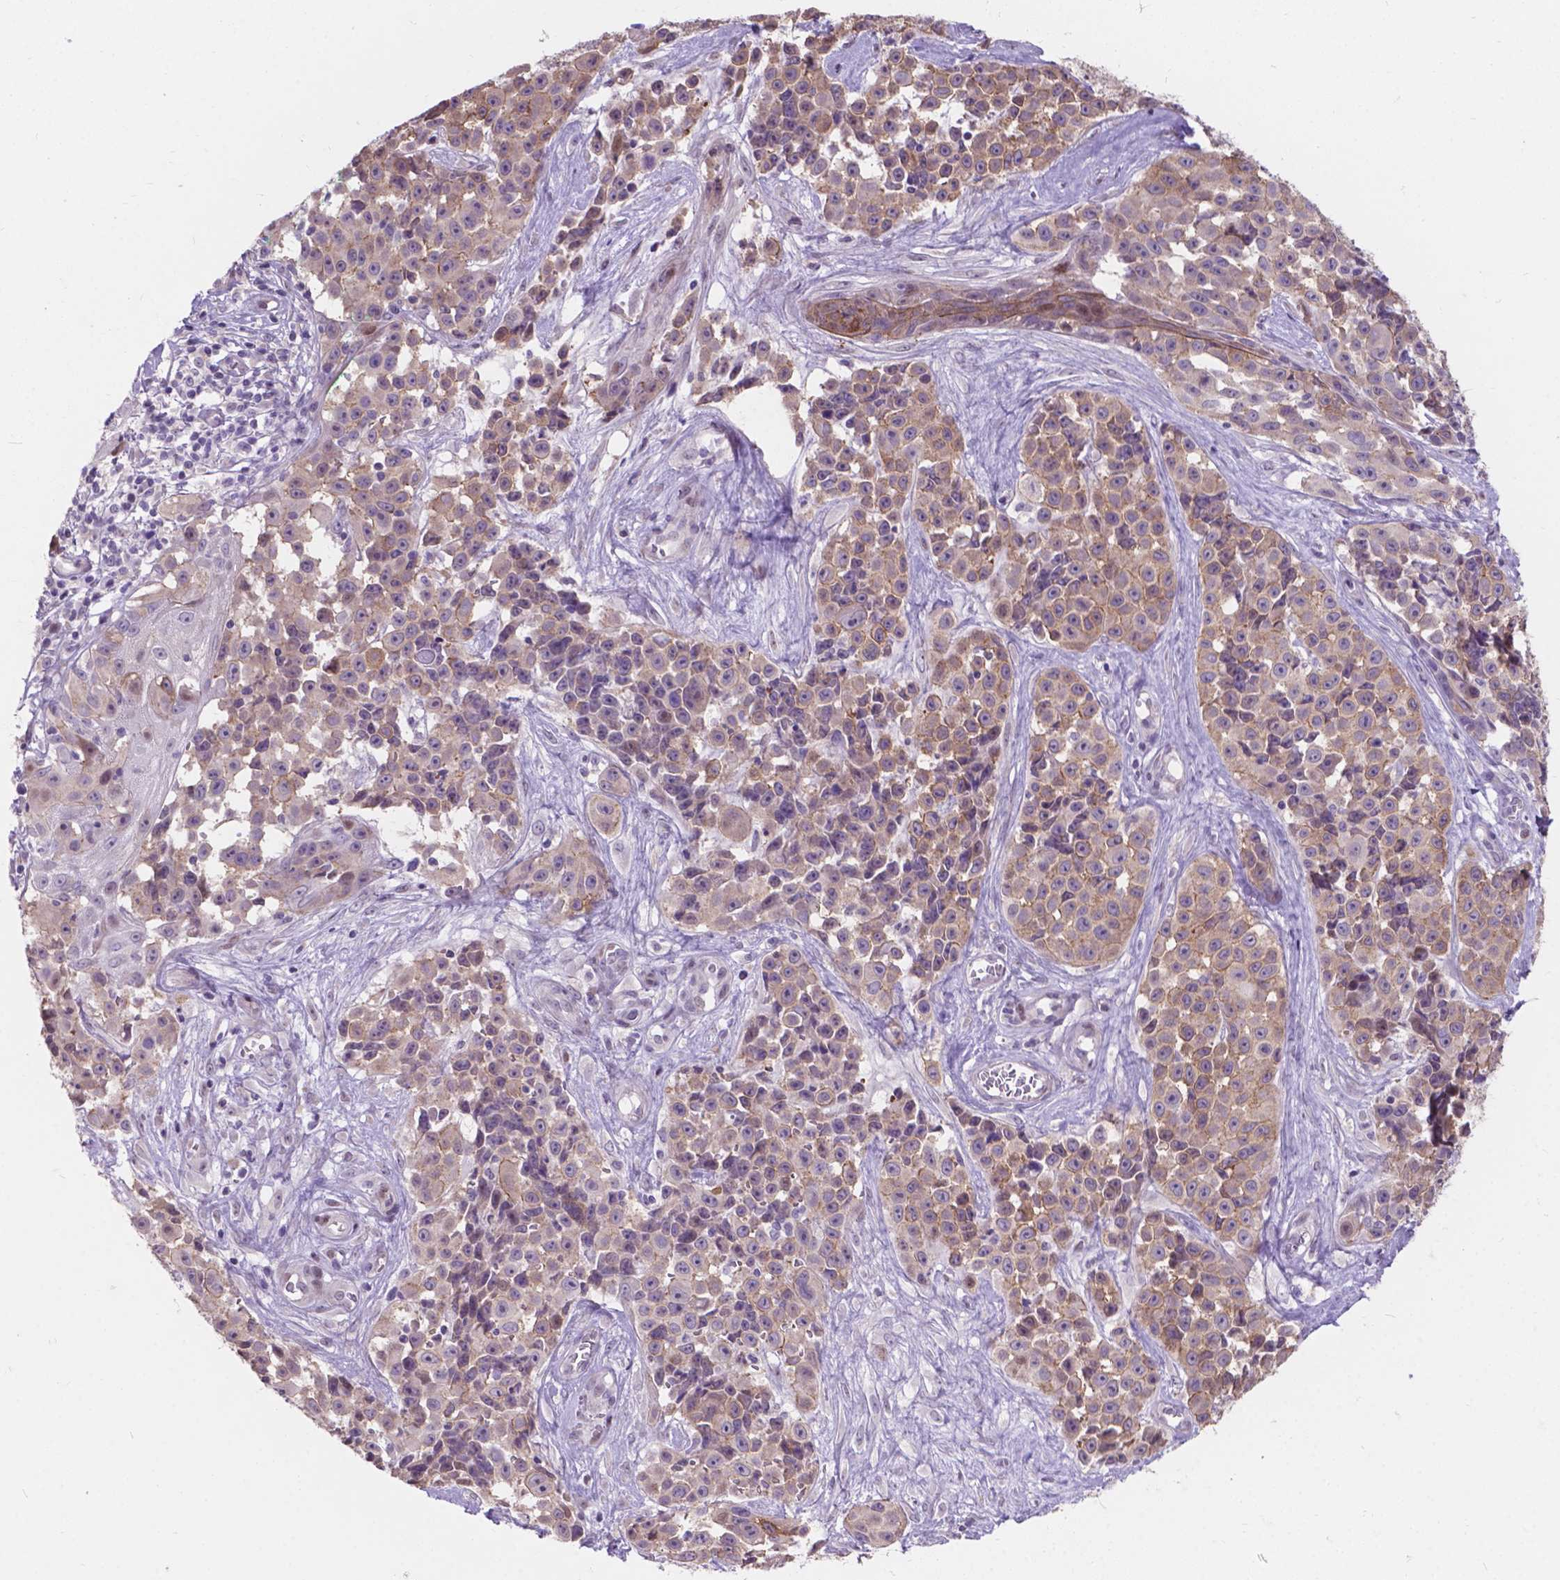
{"staining": {"intensity": "weak", "quantity": ">75%", "location": "cytoplasmic/membranous"}, "tissue": "melanoma", "cell_type": "Tumor cells", "image_type": "cancer", "snomed": [{"axis": "morphology", "description": "Malignant melanoma, NOS"}, {"axis": "topography", "description": "Skin"}], "caption": "This photomicrograph demonstrates IHC staining of human melanoma, with low weak cytoplasmic/membranous staining in approximately >75% of tumor cells.", "gene": "MYH14", "patient": {"sex": "female", "age": 88}}